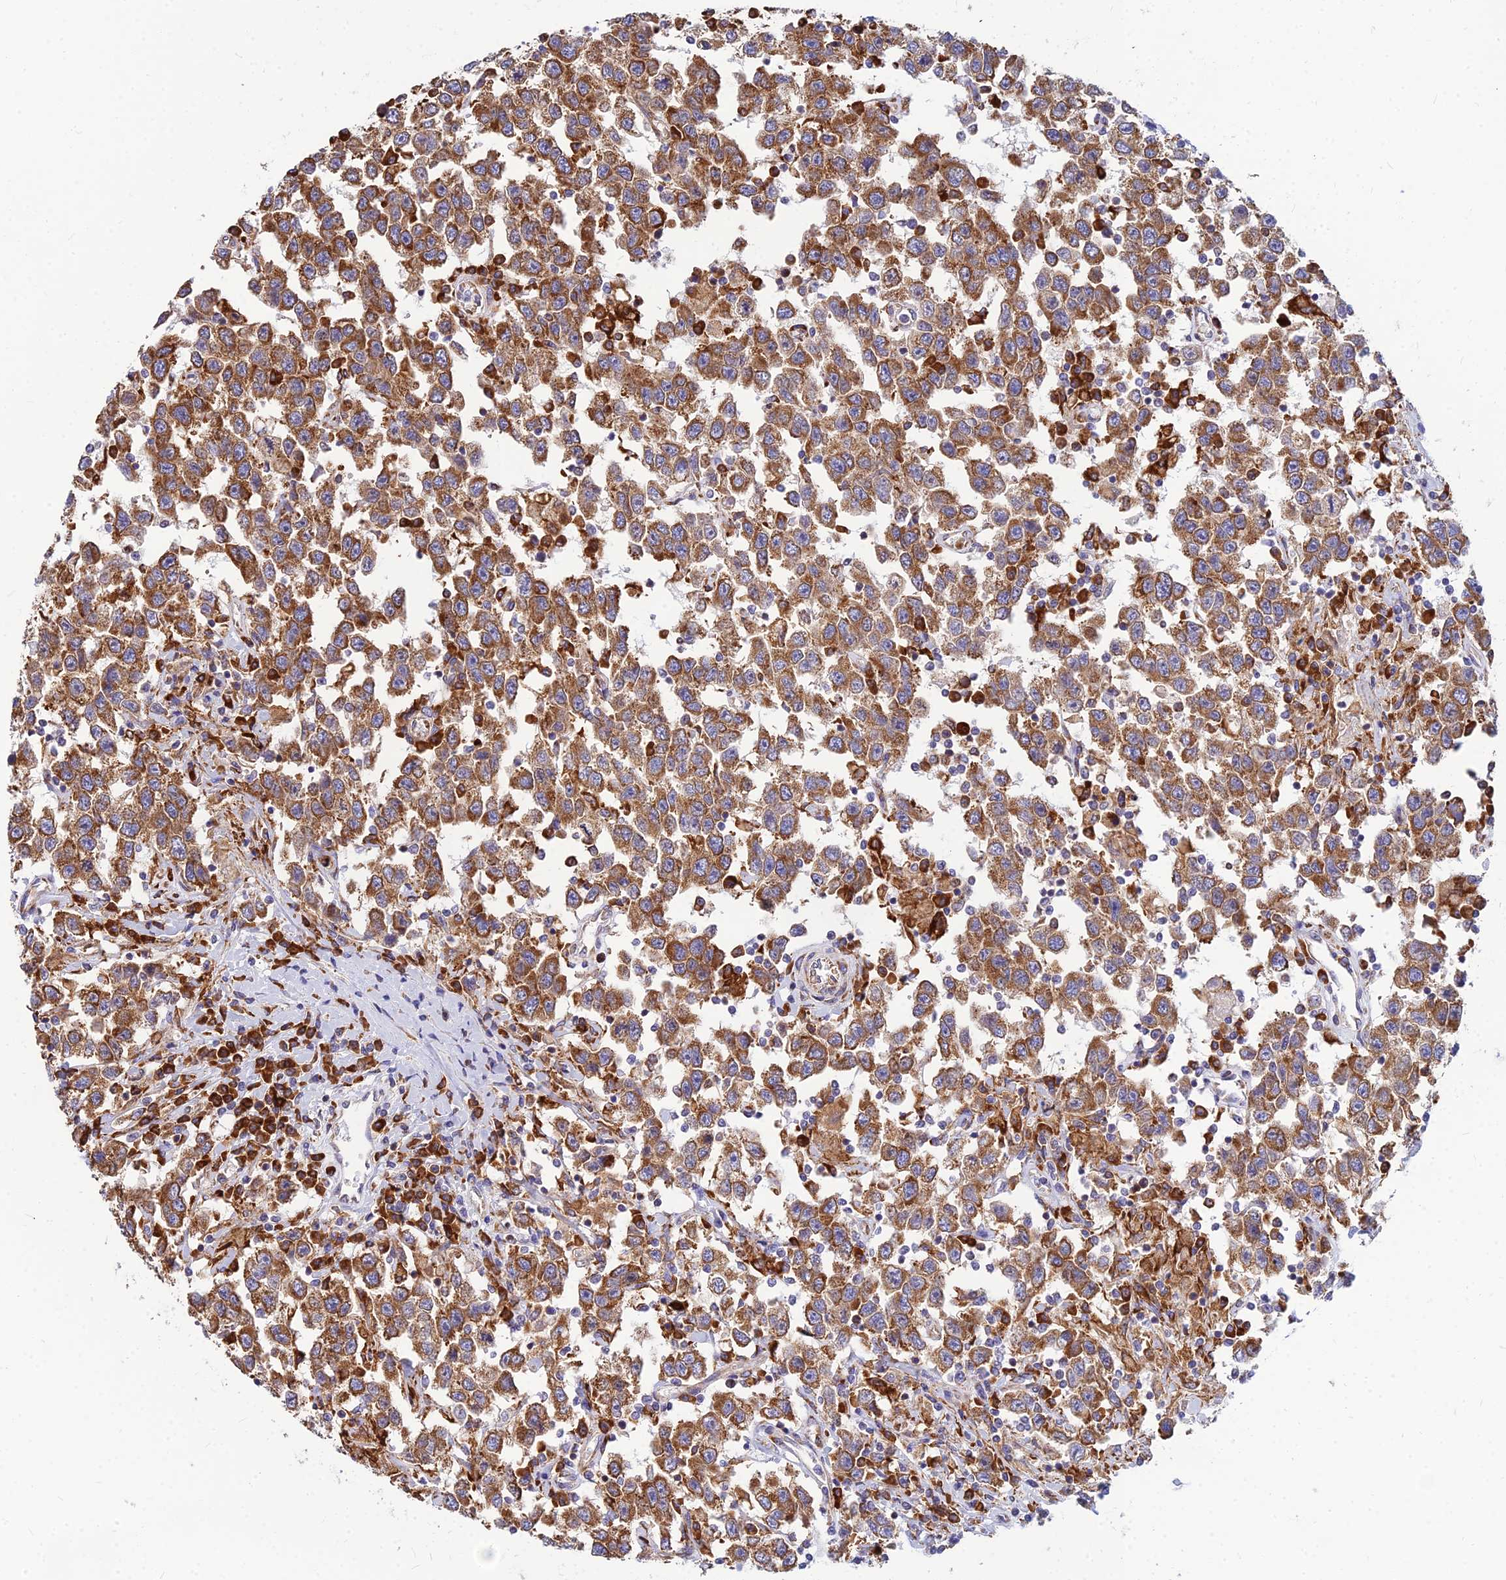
{"staining": {"intensity": "moderate", "quantity": ">75%", "location": "cytoplasmic/membranous"}, "tissue": "testis cancer", "cell_type": "Tumor cells", "image_type": "cancer", "snomed": [{"axis": "morphology", "description": "Seminoma, NOS"}, {"axis": "topography", "description": "Testis"}], "caption": "Tumor cells show medium levels of moderate cytoplasmic/membranous positivity in approximately >75% of cells in testis cancer (seminoma).", "gene": "CCT6B", "patient": {"sex": "male", "age": 41}}